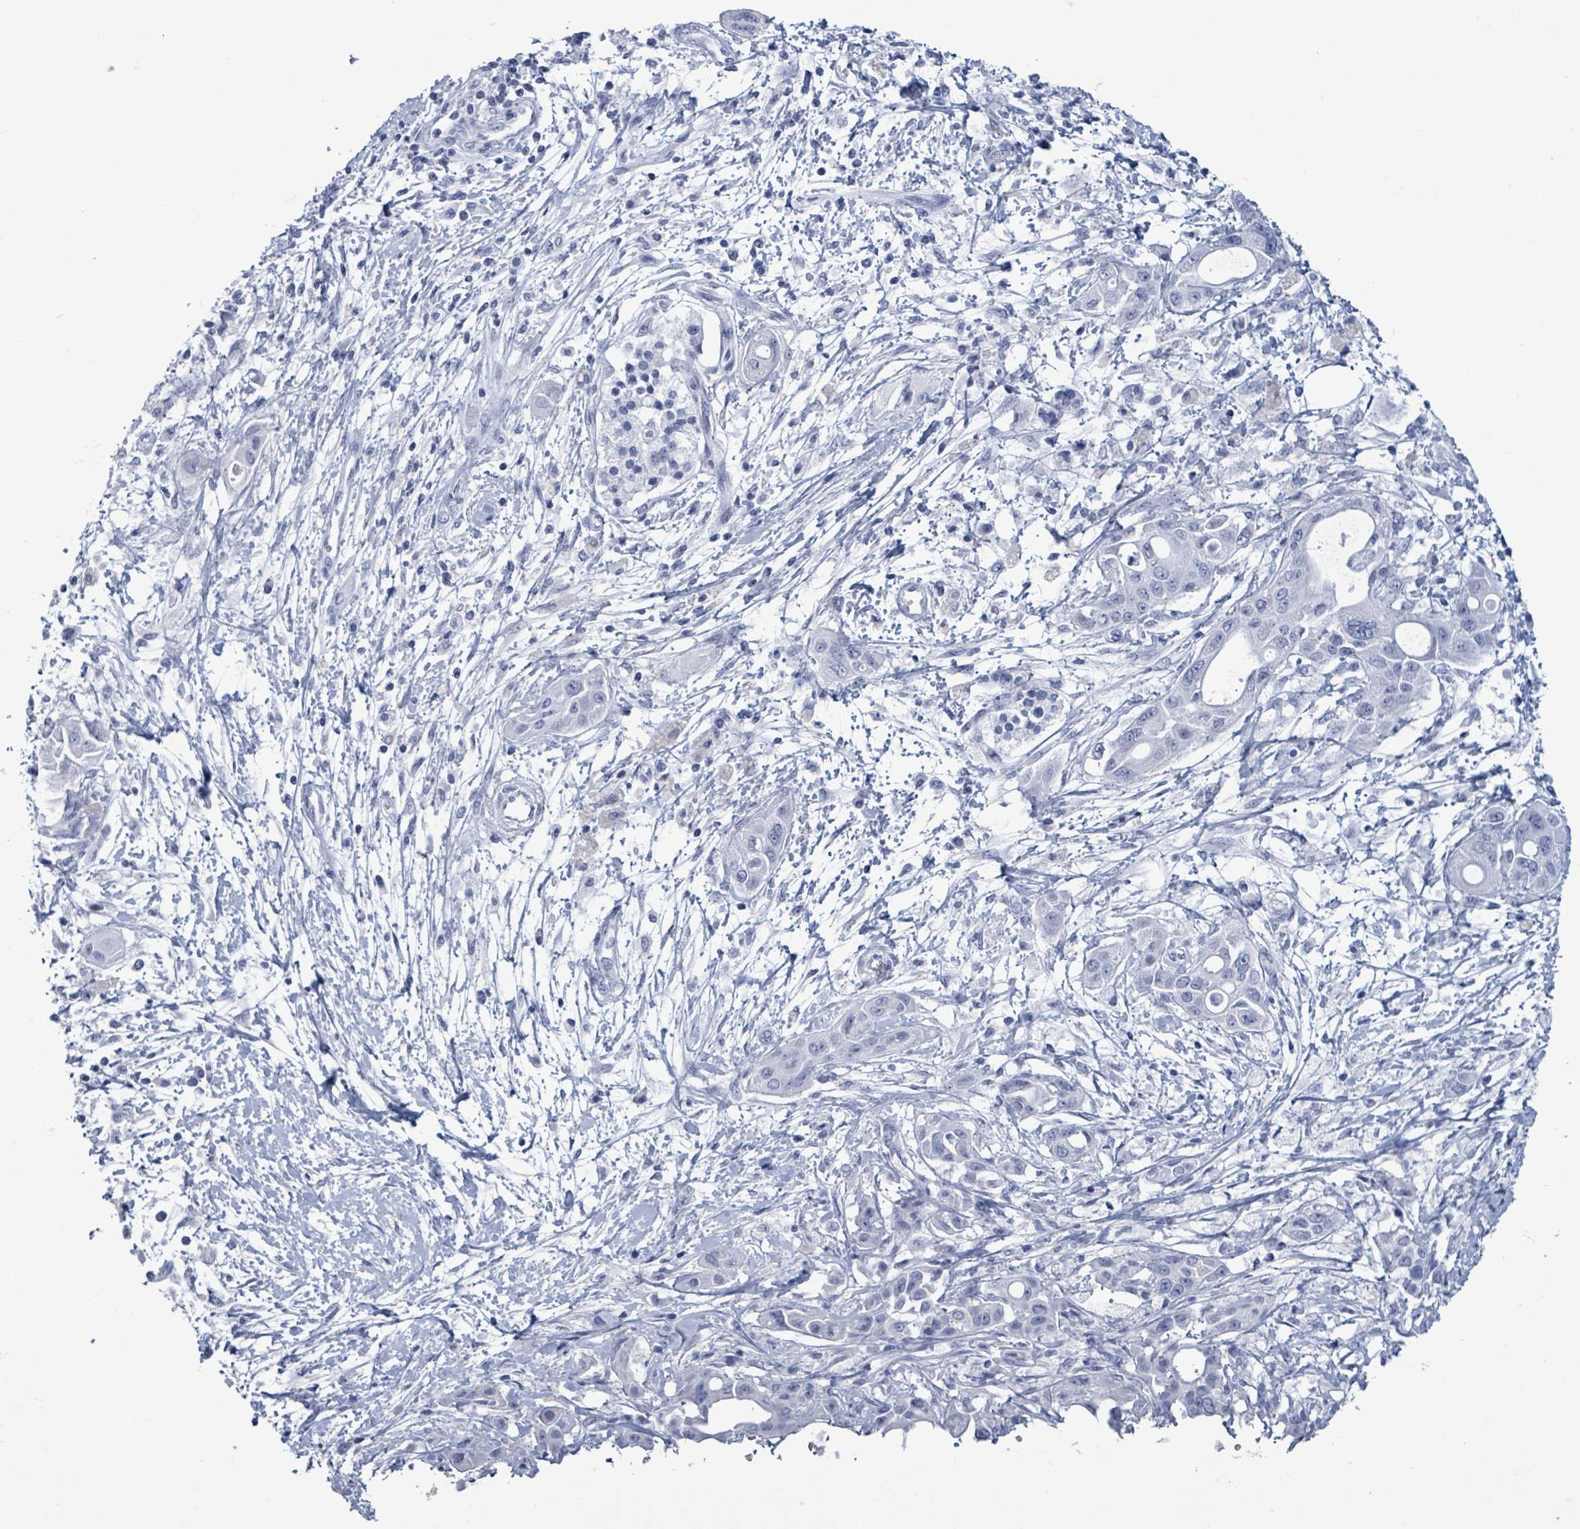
{"staining": {"intensity": "negative", "quantity": "none", "location": "none"}, "tissue": "pancreatic cancer", "cell_type": "Tumor cells", "image_type": "cancer", "snomed": [{"axis": "morphology", "description": "Adenocarcinoma, NOS"}, {"axis": "topography", "description": "Pancreas"}], "caption": "IHC of pancreatic adenocarcinoma displays no expression in tumor cells. (Immunohistochemistry (ihc), brightfield microscopy, high magnification).", "gene": "NKX2-1", "patient": {"sex": "male", "age": 68}}